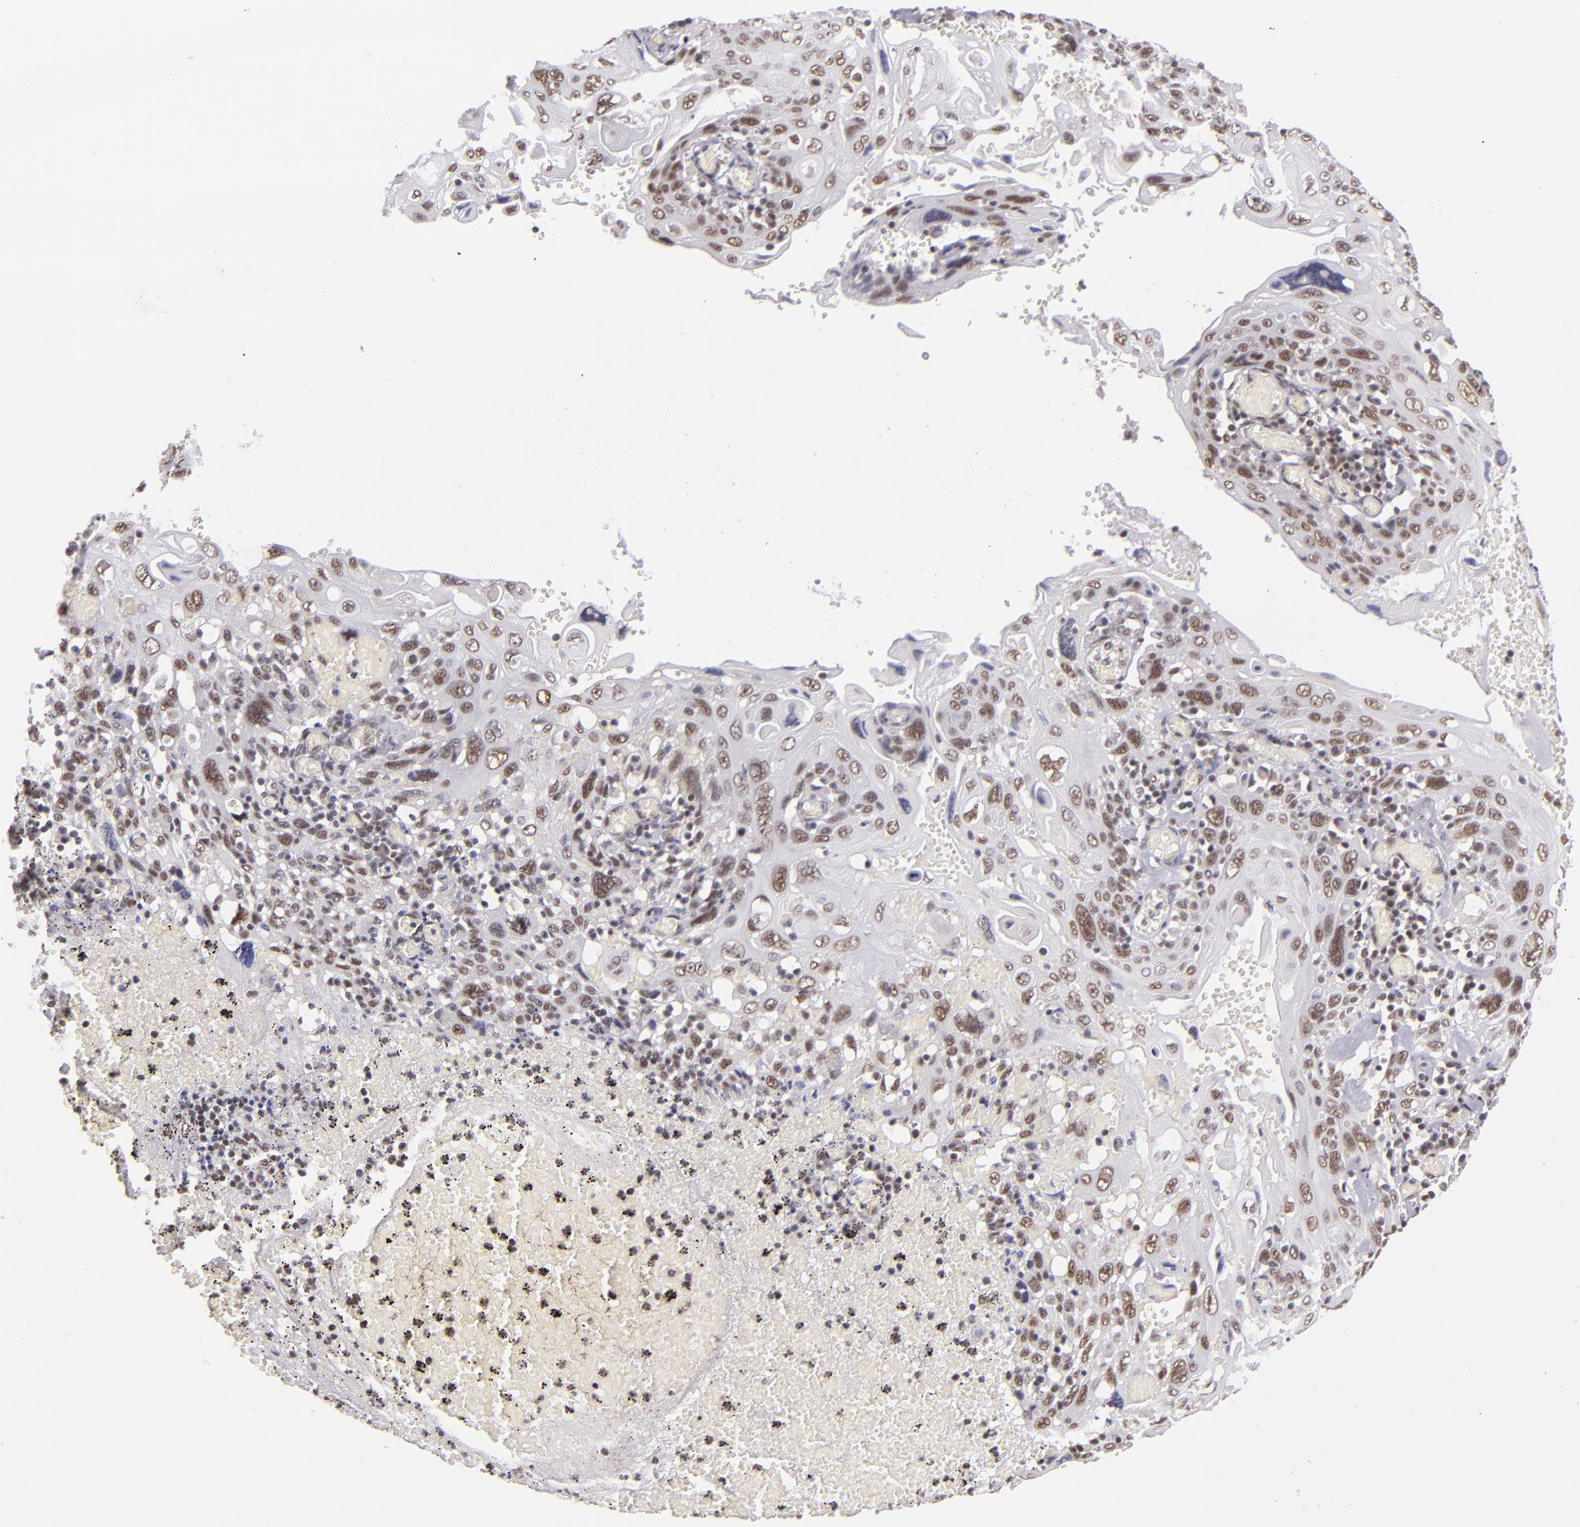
{"staining": {"intensity": "moderate", "quantity": ">75%", "location": "nuclear"}, "tissue": "cervical cancer", "cell_type": "Tumor cells", "image_type": "cancer", "snomed": [{"axis": "morphology", "description": "Squamous cell carcinoma, NOS"}, {"axis": "topography", "description": "Cervix"}], "caption": "Cervical cancer (squamous cell carcinoma) stained for a protein (brown) reveals moderate nuclear positive positivity in about >75% of tumor cells.", "gene": "ZNF148", "patient": {"sex": "female", "age": 54}}